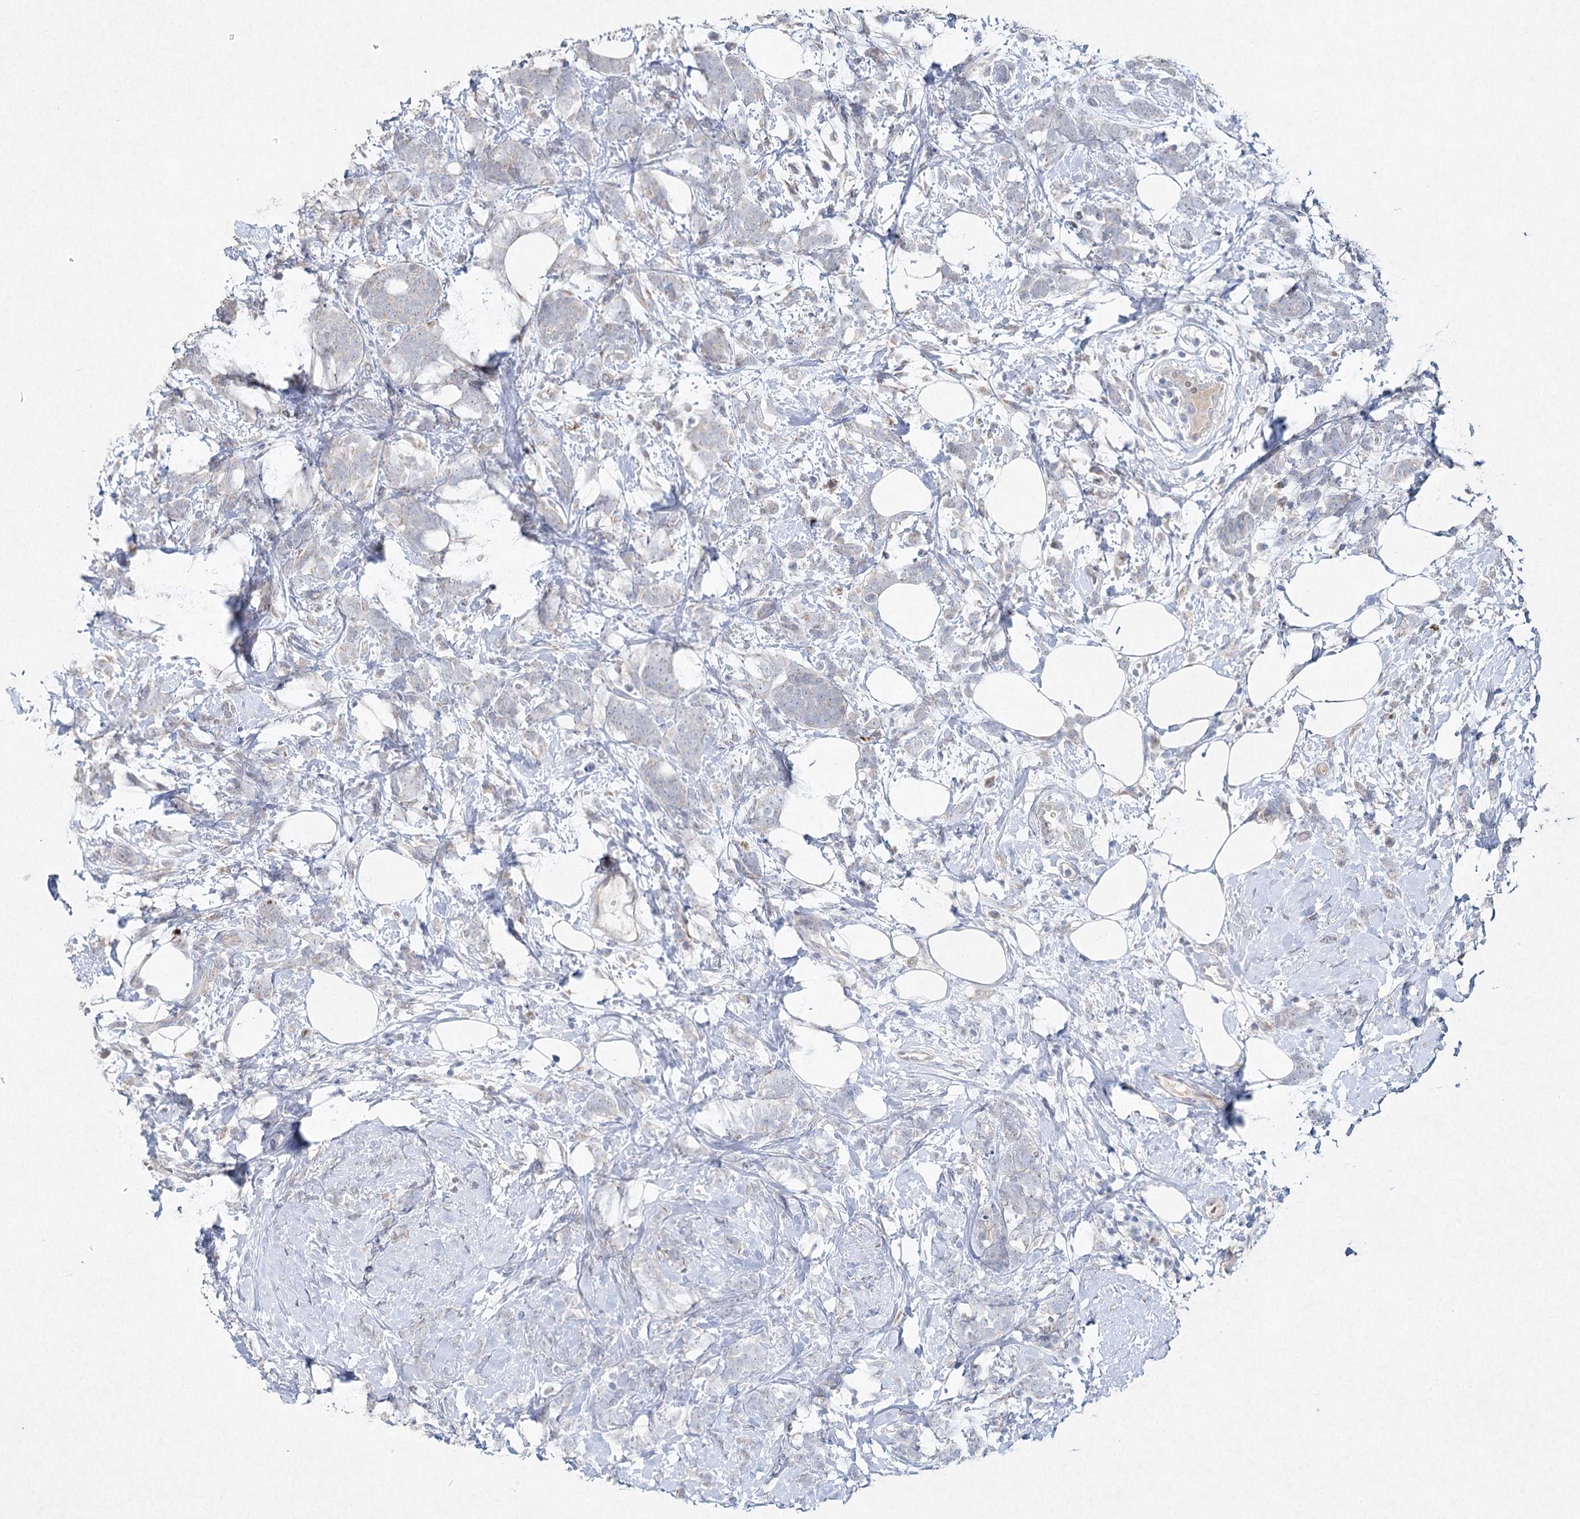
{"staining": {"intensity": "negative", "quantity": "none", "location": "none"}, "tissue": "breast cancer", "cell_type": "Tumor cells", "image_type": "cancer", "snomed": [{"axis": "morphology", "description": "Lobular carcinoma"}, {"axis": "topography", "description": "Breast"}], "caption": "Breast lobular carcinoma was stained to show a protein in brown. There is no significant positivity in tumor cells.", "gene": "RFX6", "patient": {"sex": "female", "age": 58}}